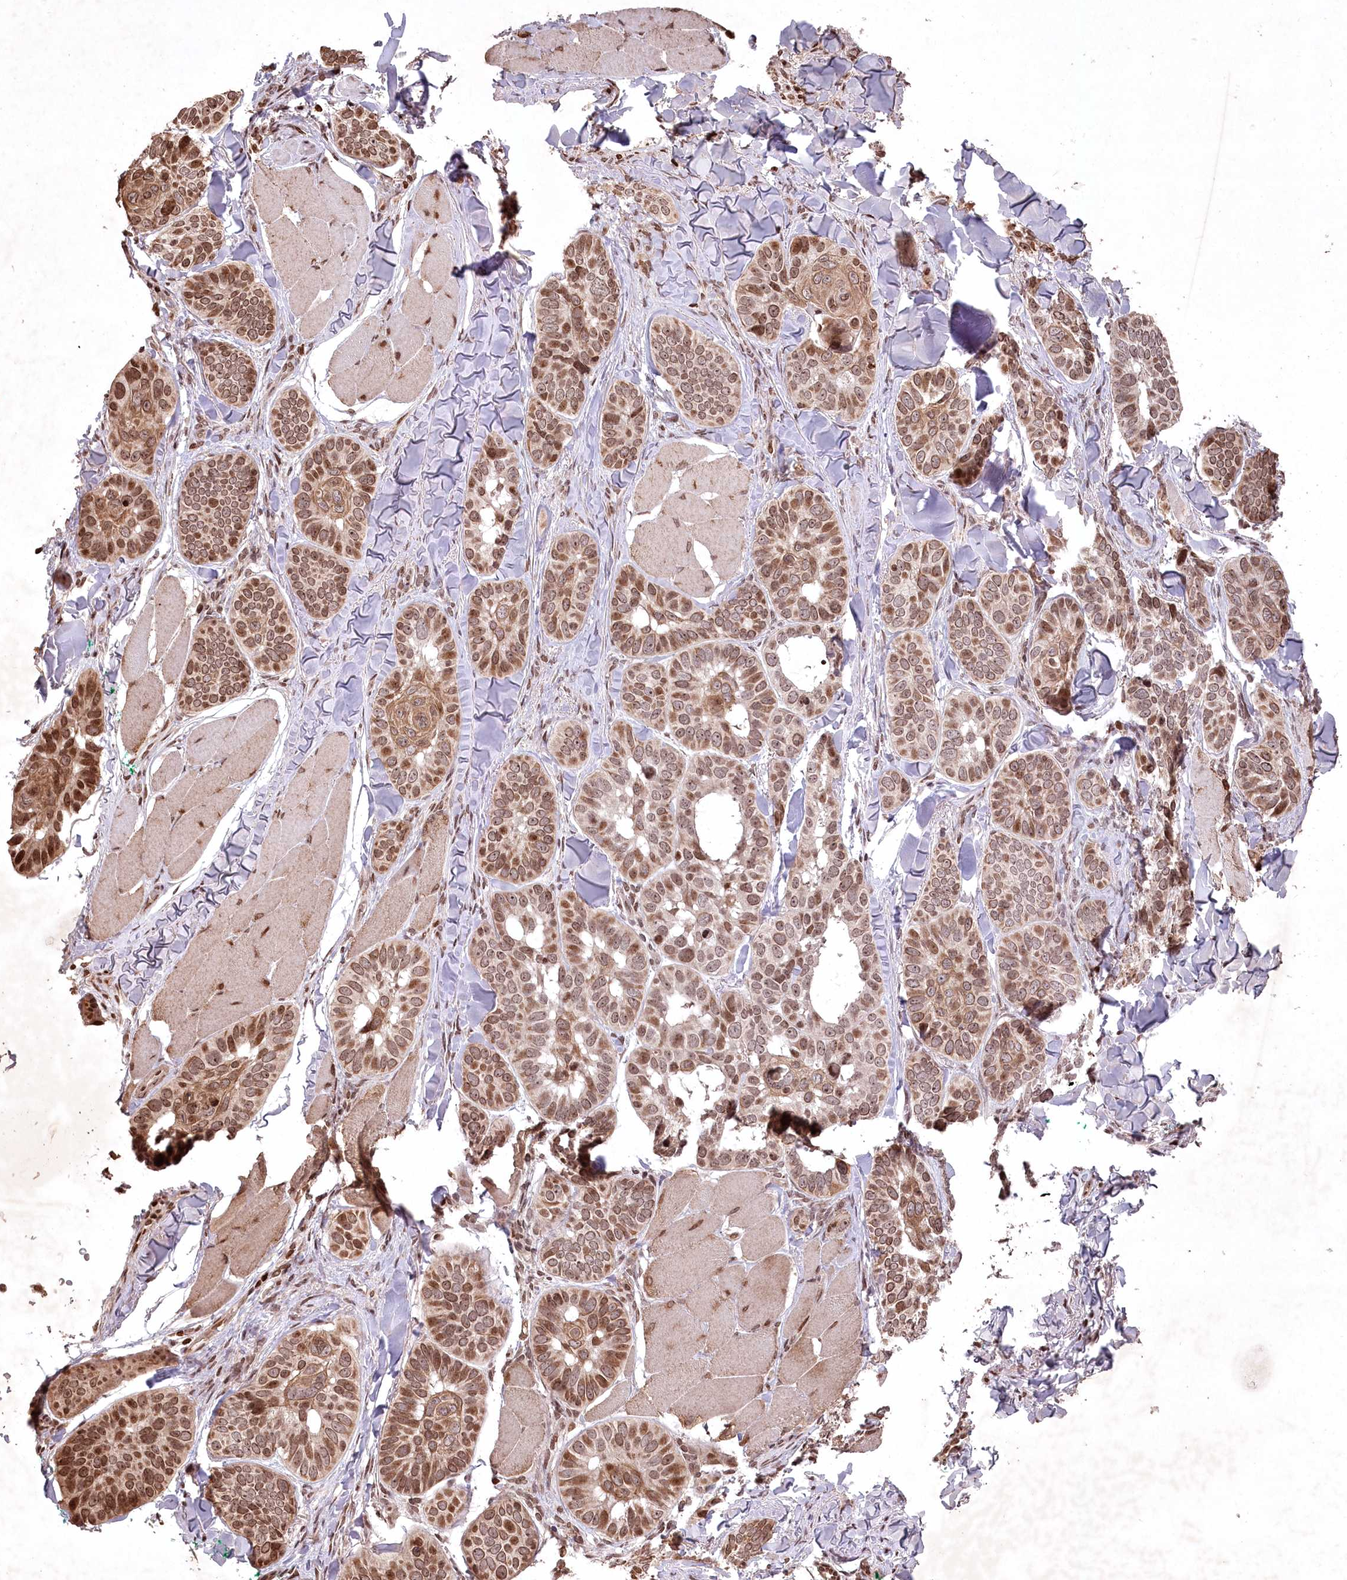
{"staining": {"intensity": "moderate", "quantity": ">75%", "location": "nuclear"}, "tissue": "skin cancer", "cell_type": "Tumor cells", "image_type": "cancer", "snomed": [{"axis": "morphology", "description": "Basal cell carcinoma"}, {"axis": "topography", "description": "Skin"}], "caption": "The immunohistochemical stain labels moderate nuclear staining in tumor cells of skin cancer (basal cell carcinoma) tissue. (brown staining indicates protein expression, while blue staining denotes nuclei).", "gene": "CCSER2", "patient": {"sex": "male", "age": 62}}